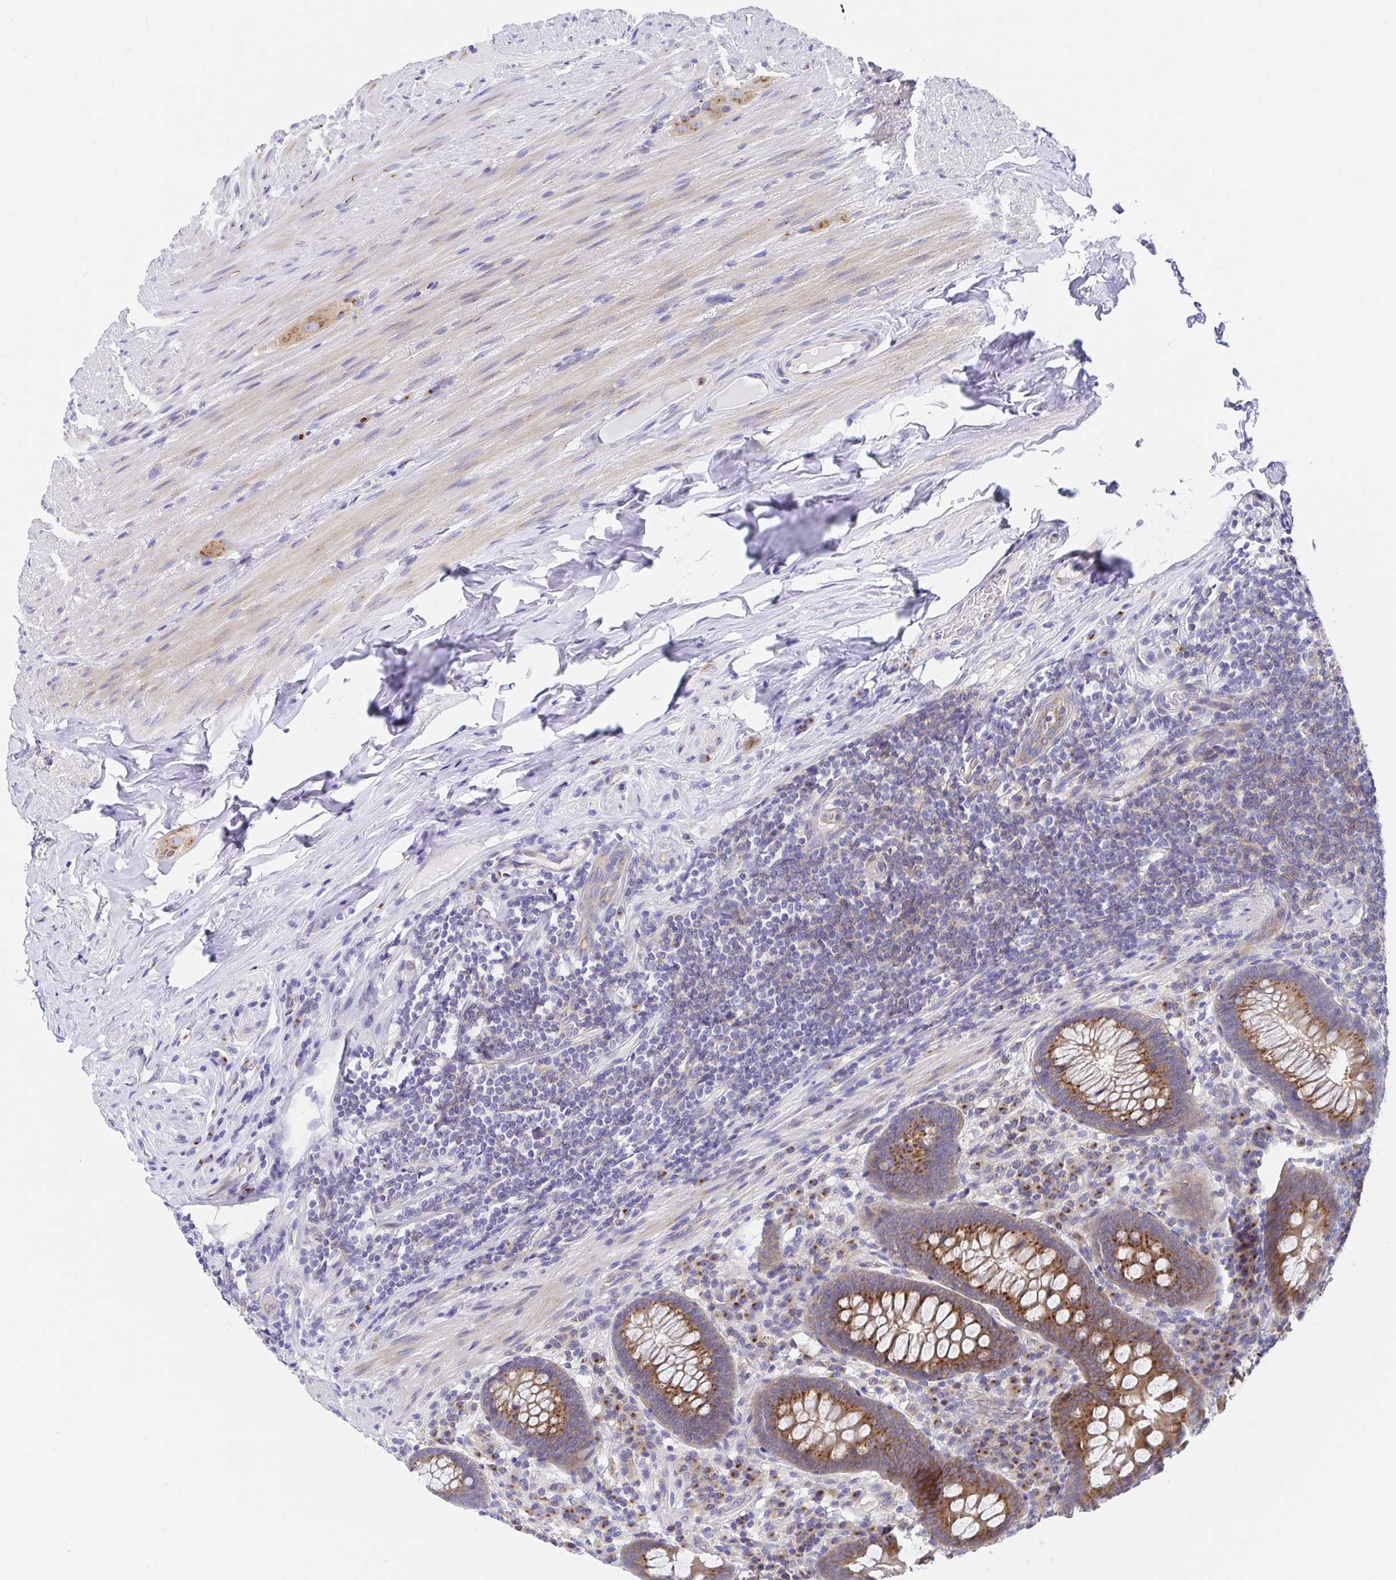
{"staining": {"intensity": "strong", "quantity": ">75%", "location": "cytoplasmic/membranous"}, "tissue": "appendix", "cell_type": "Glandular cells", "image_type": "normal", "snomed": [{"axis": "morphology", "description": "Normal tissue, NOS"}, {"axis": "topography", "description": "Appendix"}], "caption": "Strong cytoplasmic/membranous expression is seen in about >75% of glandular cells in unremarkable appendix.", "gene": "GOLGA1", "patient": {"sex": "male", "age": 71}}